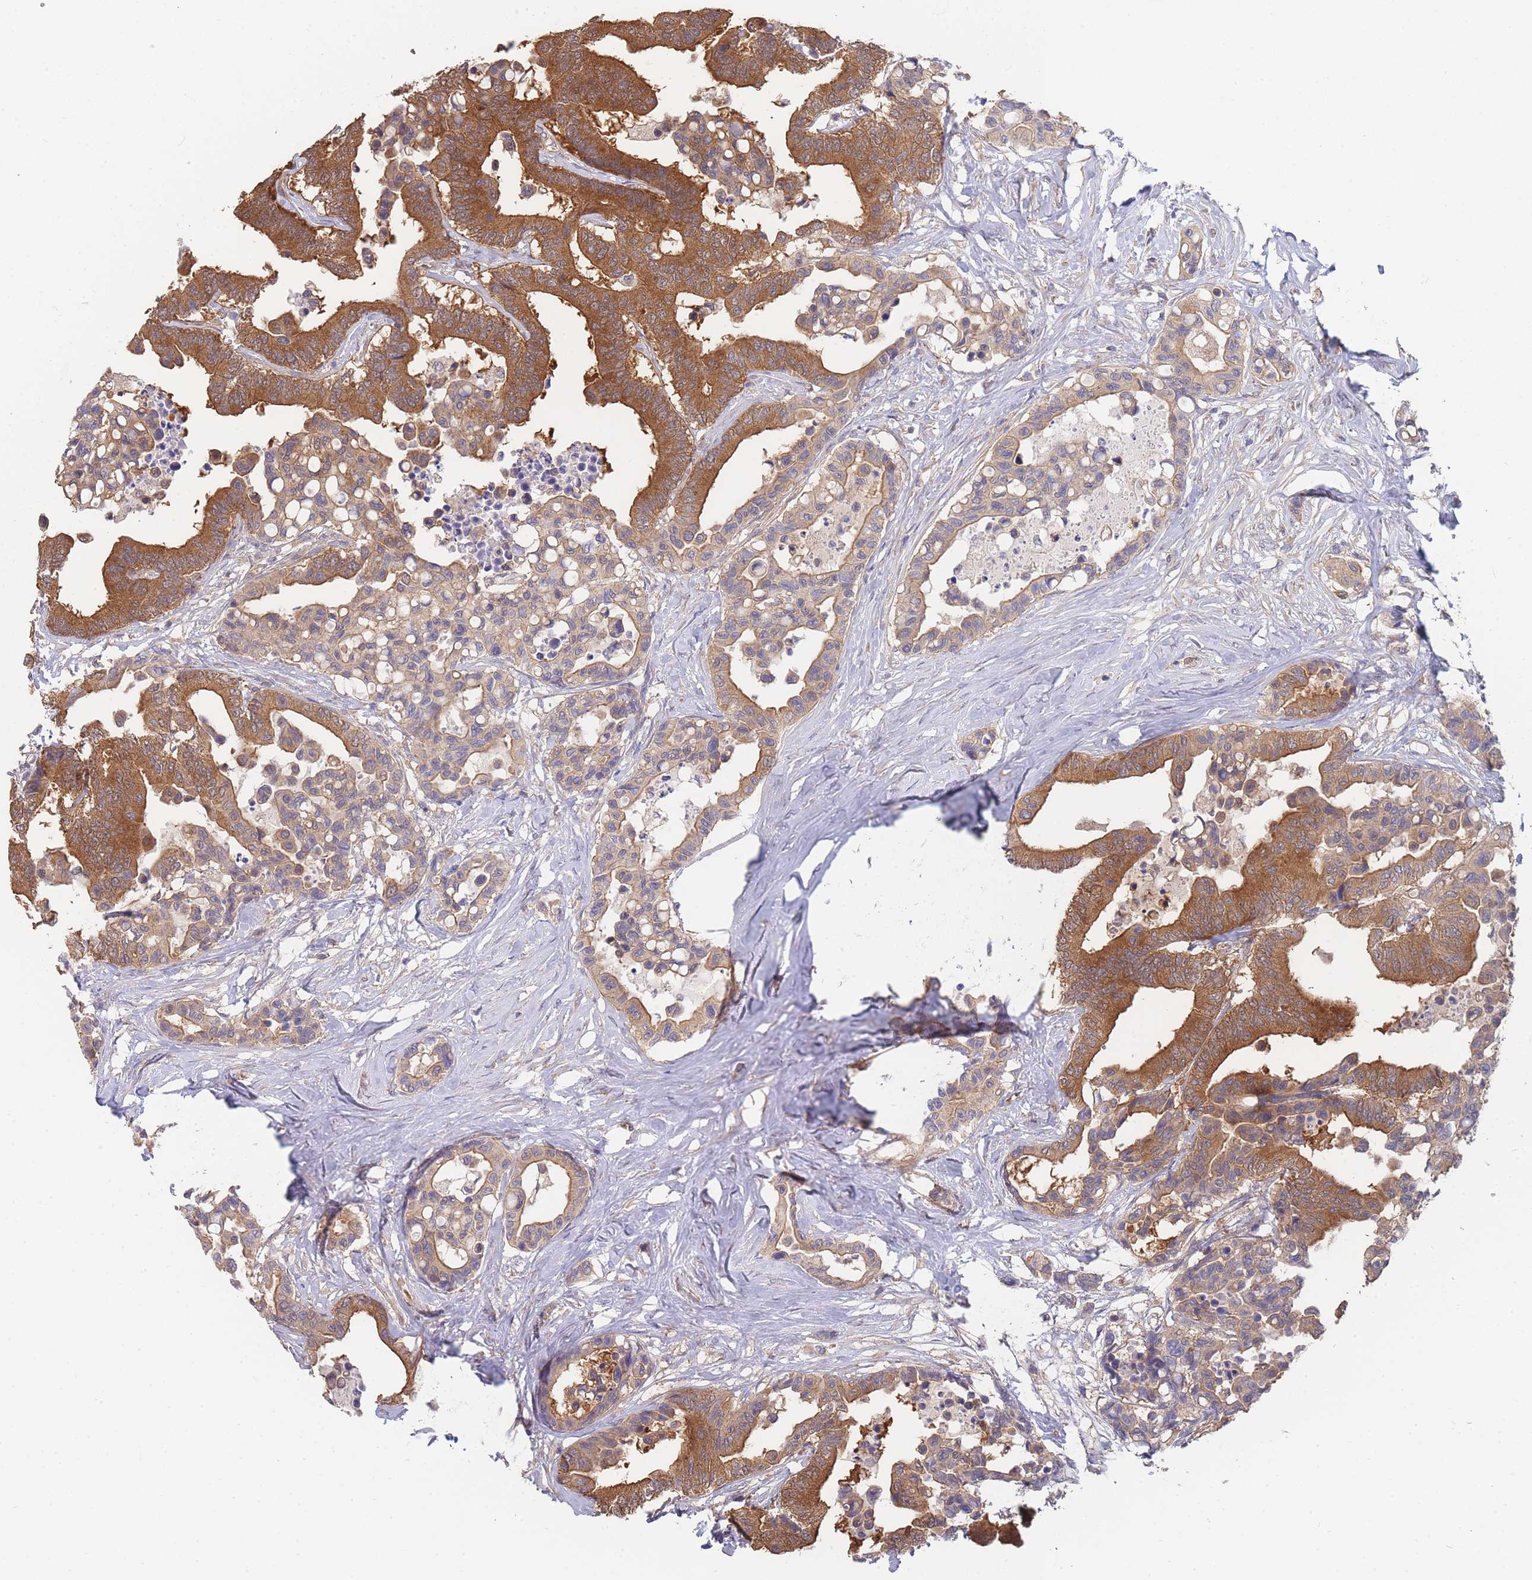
{"staining": {"intensity": "strong", "quantity": ">75%", "location": "cytoplasmic/membranous"}, "tissue": "colorectal cancer", "cell_type": "Tumor cells", "image_type": "cancer", "snomed": [{"axis": "morphology", "description": "Normal tissue, NOS"}, {"axis": "morphology", "description": "Adenocarcinoma, NOS"}, {"axis": "topography", "description": "Colon"}], "caption": "The photomicrograph demonstrates staining of colorectal cancer, revealing strong cytoplasmic/membranous protein expression (brown color) within tumor cells. Immunohistochemistry stains the protein of interest in brown and the nuclei are stained blue.", "gene": "MRPS18B", "patient": {"sex": "male", "age": 82}}